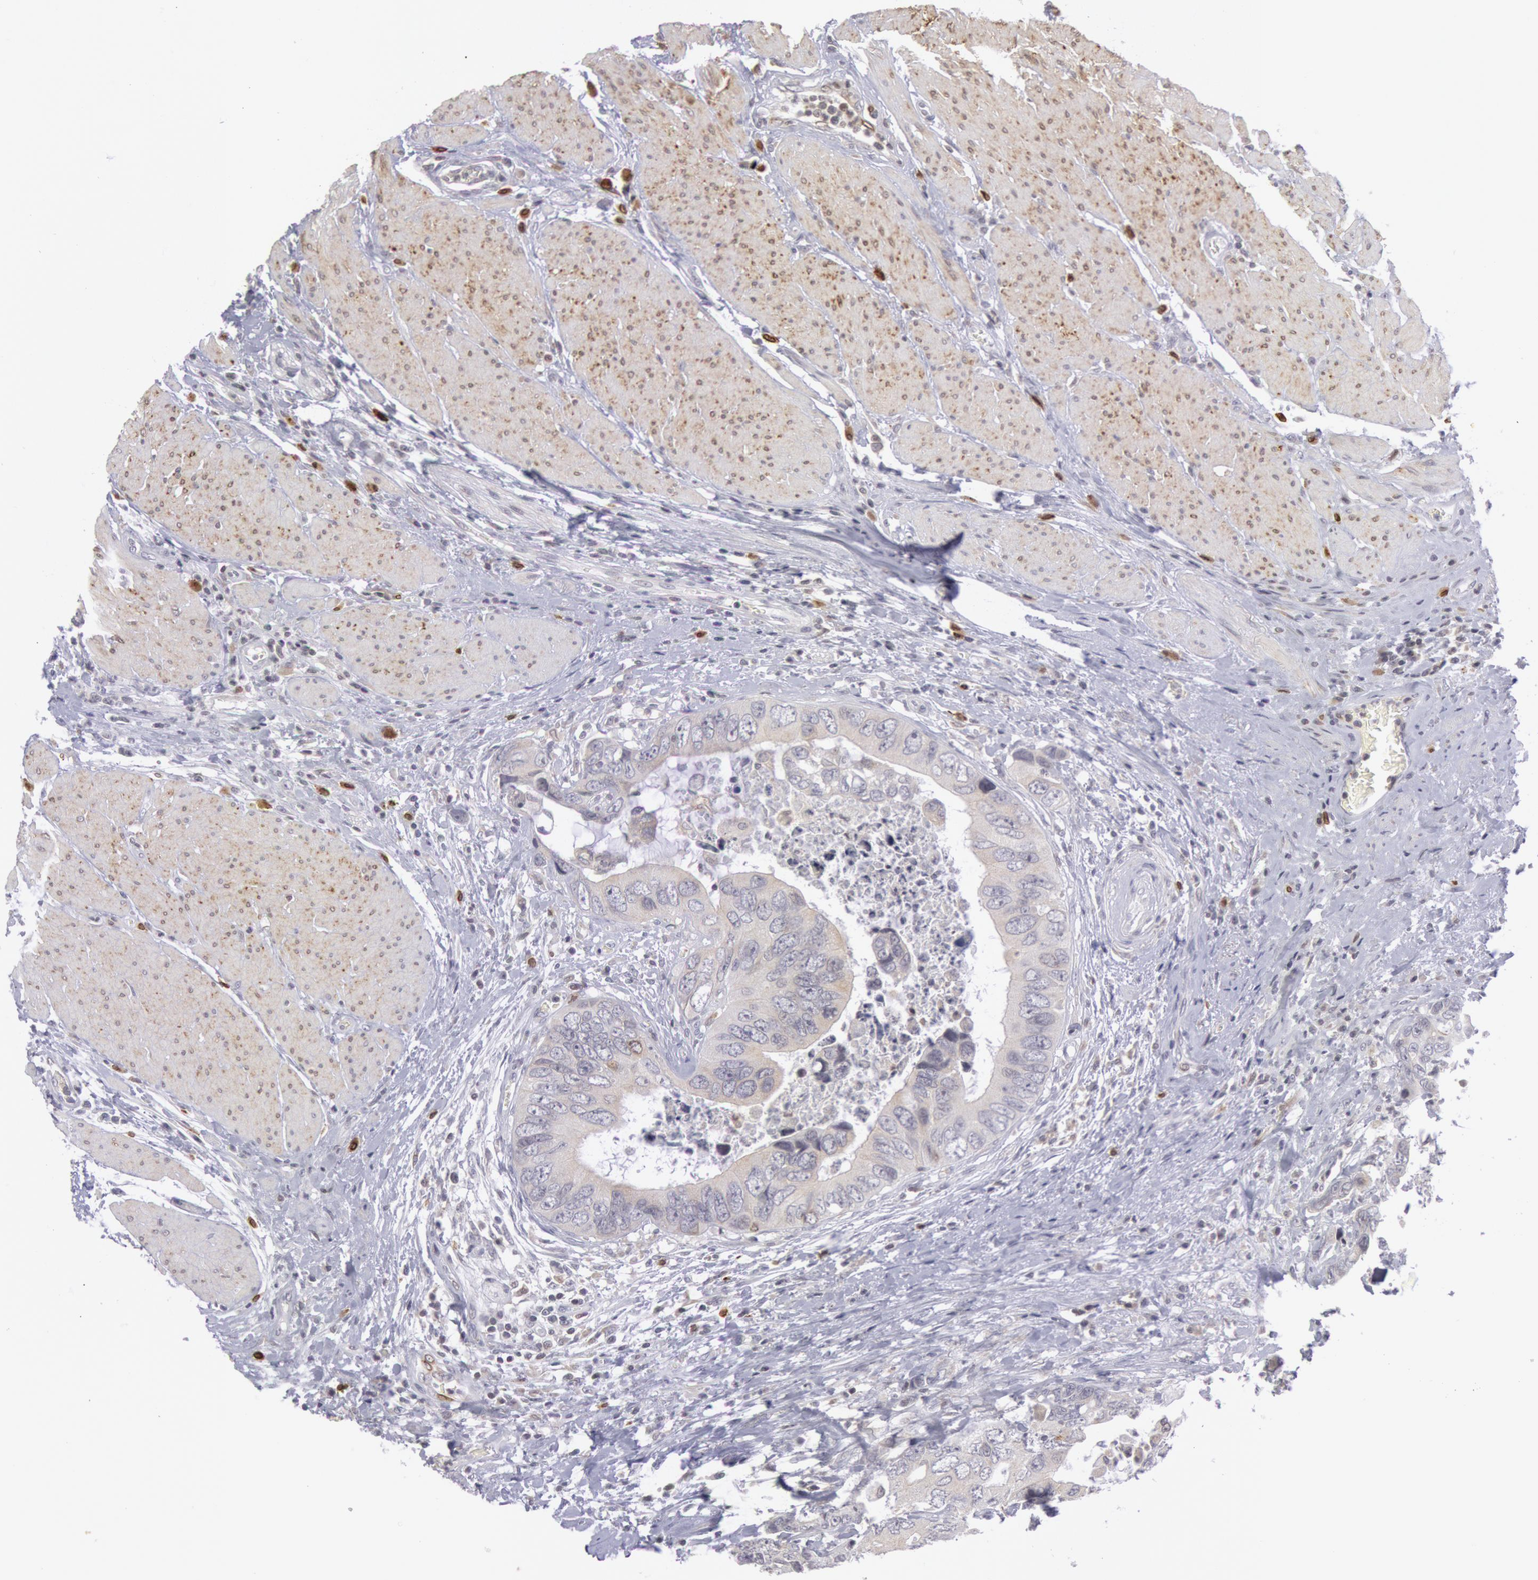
{"staining": {"intensity": "negative", "quantity": "none", "location": "none"}, "tissue": "colorectal cancer", "cell_type": "Tumor cells", "image_type": "cancer", "snomed": [{"axis": "morphology", "description": "Adenocarcinoma, NOS"}, {"axis": "topography", "description": "Rectum"}], "caption": "Tumor cells are negative for protein expression in human colorectal cancer (adenocarcinoma). (DAB (3,3'-diaminobenzidine) immunohistochemistry, high magnification).", "gene": "PTGS2", "patient": {"sex": "female", "age": 67}}